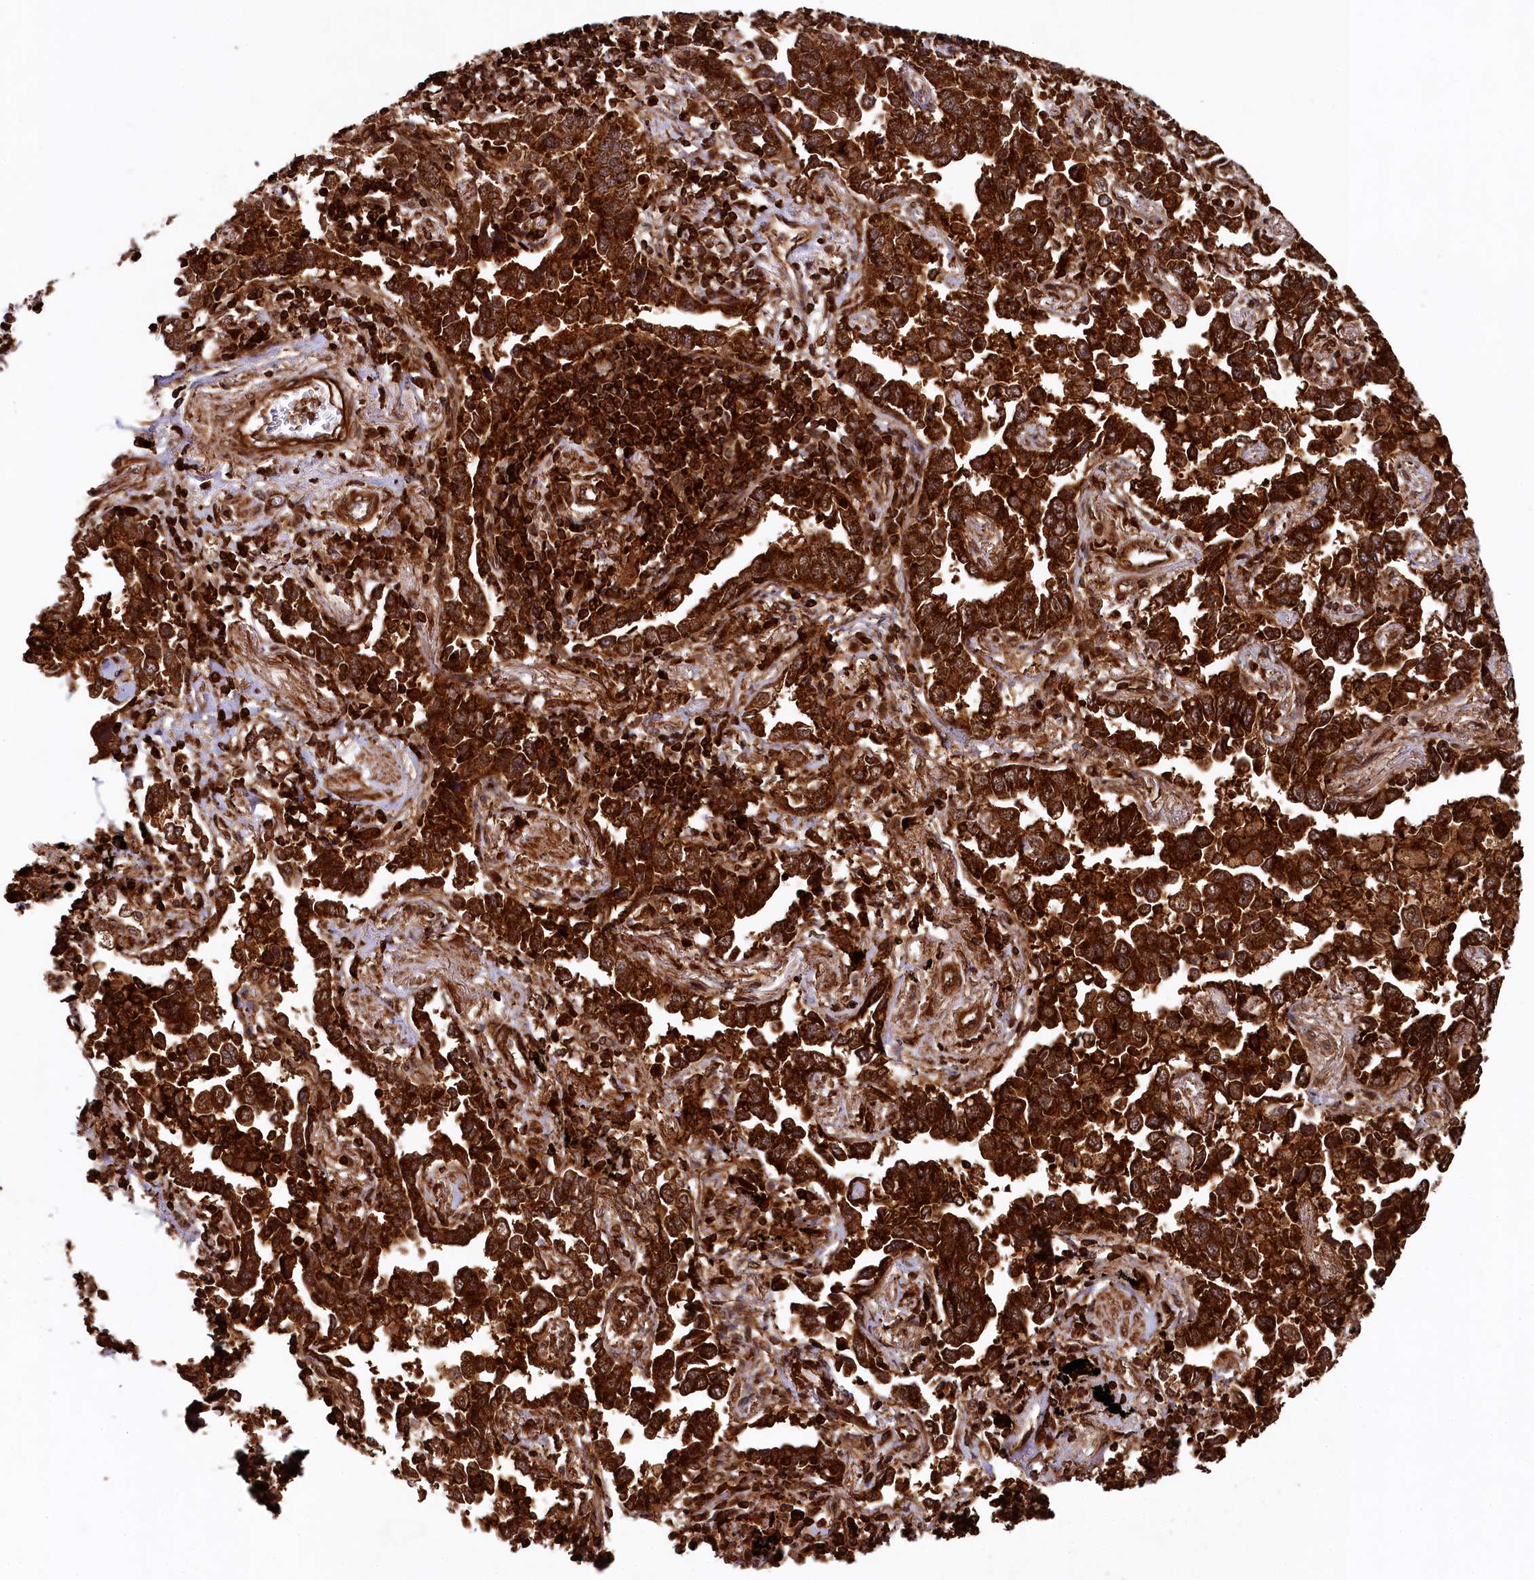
{"staining": {"intensity": "strong", "quantity": ">75%", "location": "cytoplasmic/membranous"}, "tissue": "lung cancer", "cell_type": "Tumor cells", "image_type": "cancer", "snomed": [{"axis": "morphology", "description": "Adenocarcinoma, NOS"}, {"axis": "topography", "description": "Lung"}], "caption": "Immunohistochemistry (DAB (3,3'-diaminobenzidine)) staining of adenocarcinoma (lung) exhibits strong cytoplasmic/membranous protein positivity in approximately >75% of tumor cells.", "gene": "STUB1", "patient": {"sex": "male", "age": 67}}